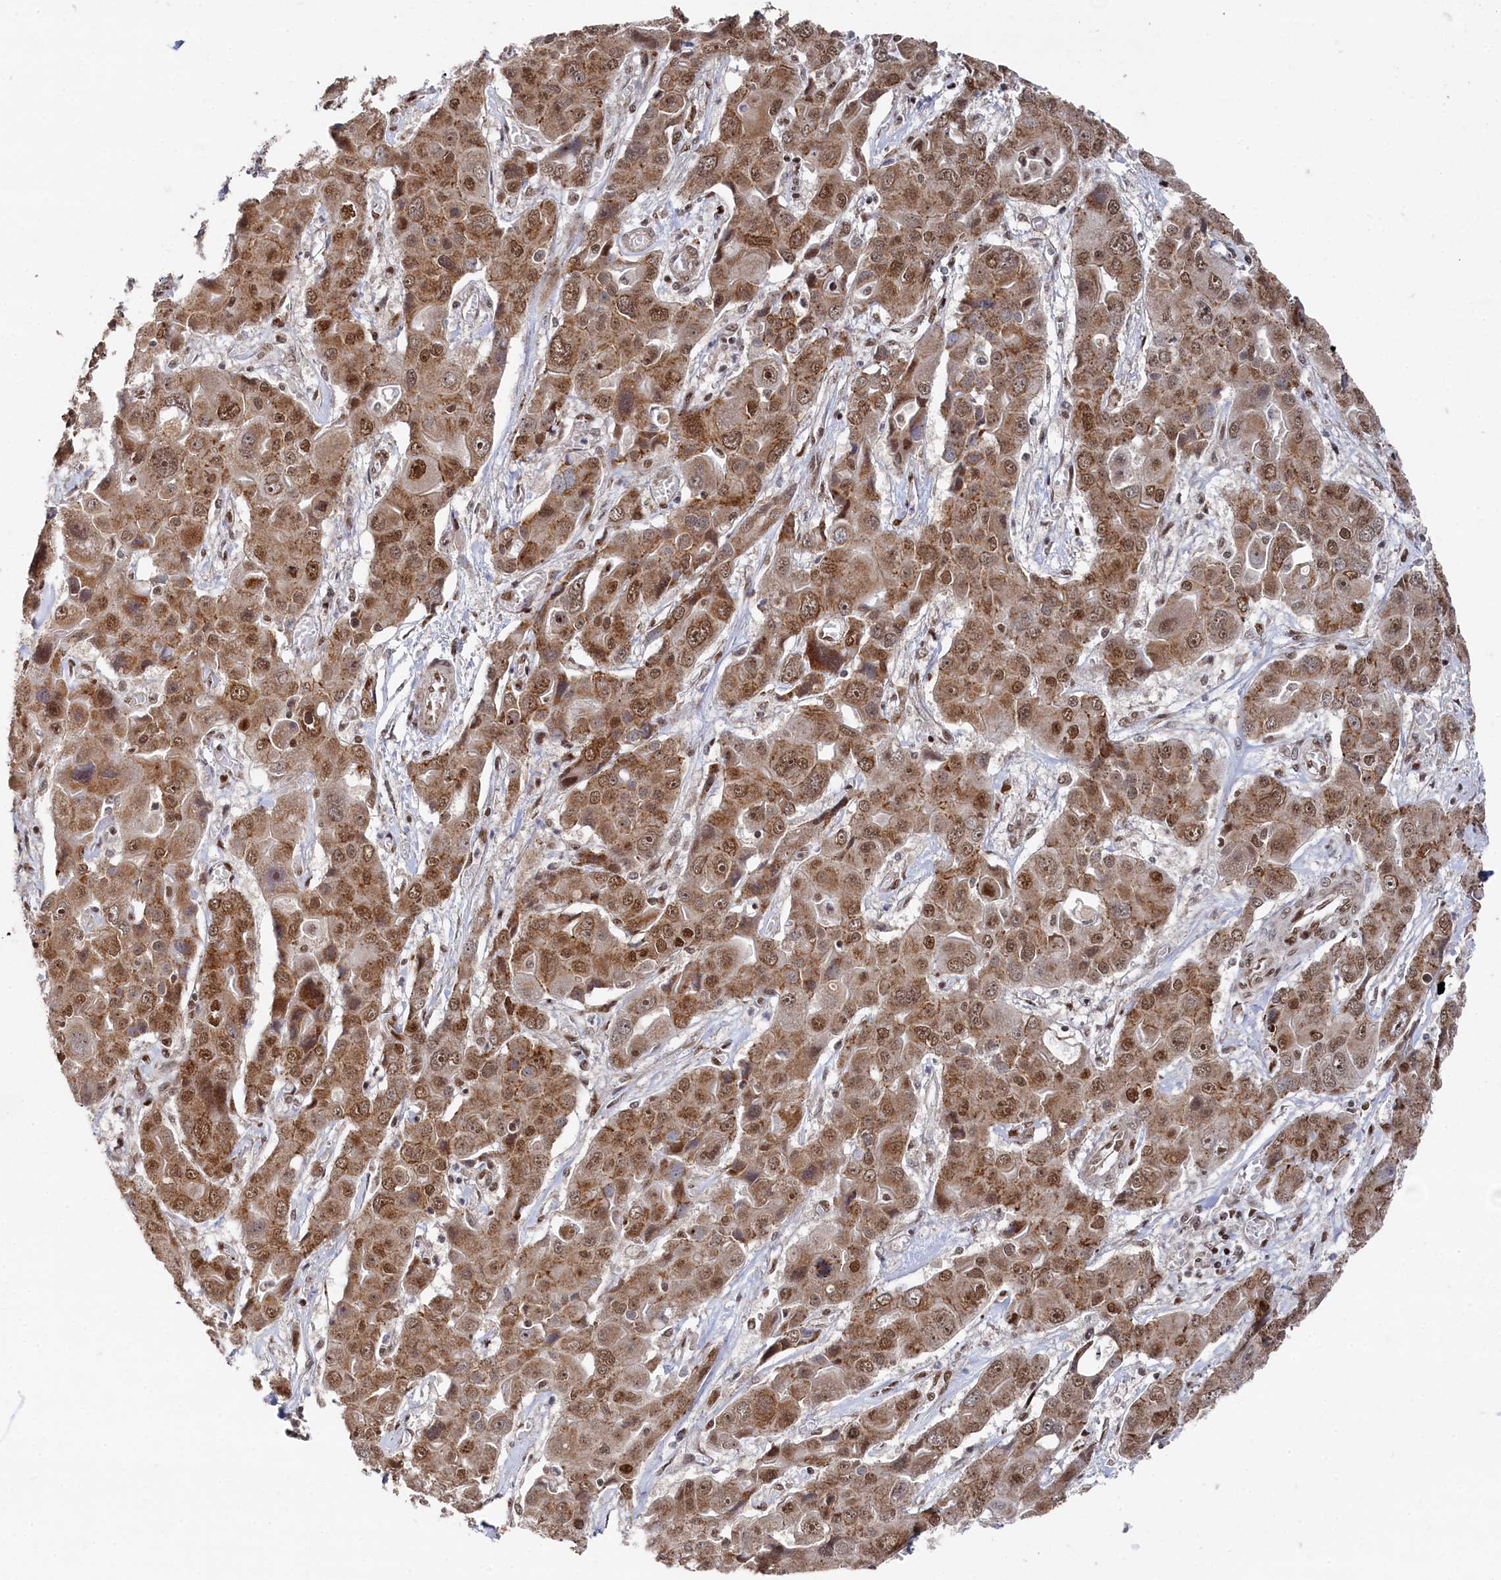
{"staining": {"intensity": "moderate", "quantity": ">75%", "location": "cytoplasmic/membranous,nuclear"}, "tissue": "liver cancer", "cell_type": "Tumor cells", "image_type": "cancer", "snomed": [{"axis": "morphology", "description": "Cholangiocarcinoma"}, {"axis": "topography", "description": "Liver"}], "caption": "Immunohistochemistry (DAB (3,3'-diaminobenzidine)) staining of human cholangiocarcinoma (liver) exhibits moderate cytoplasmic/membranous and nuclear protein expression in about >75% of tumor cells.", "gene": "BUB3", "patient": {"sex": "male", "age": 67}}